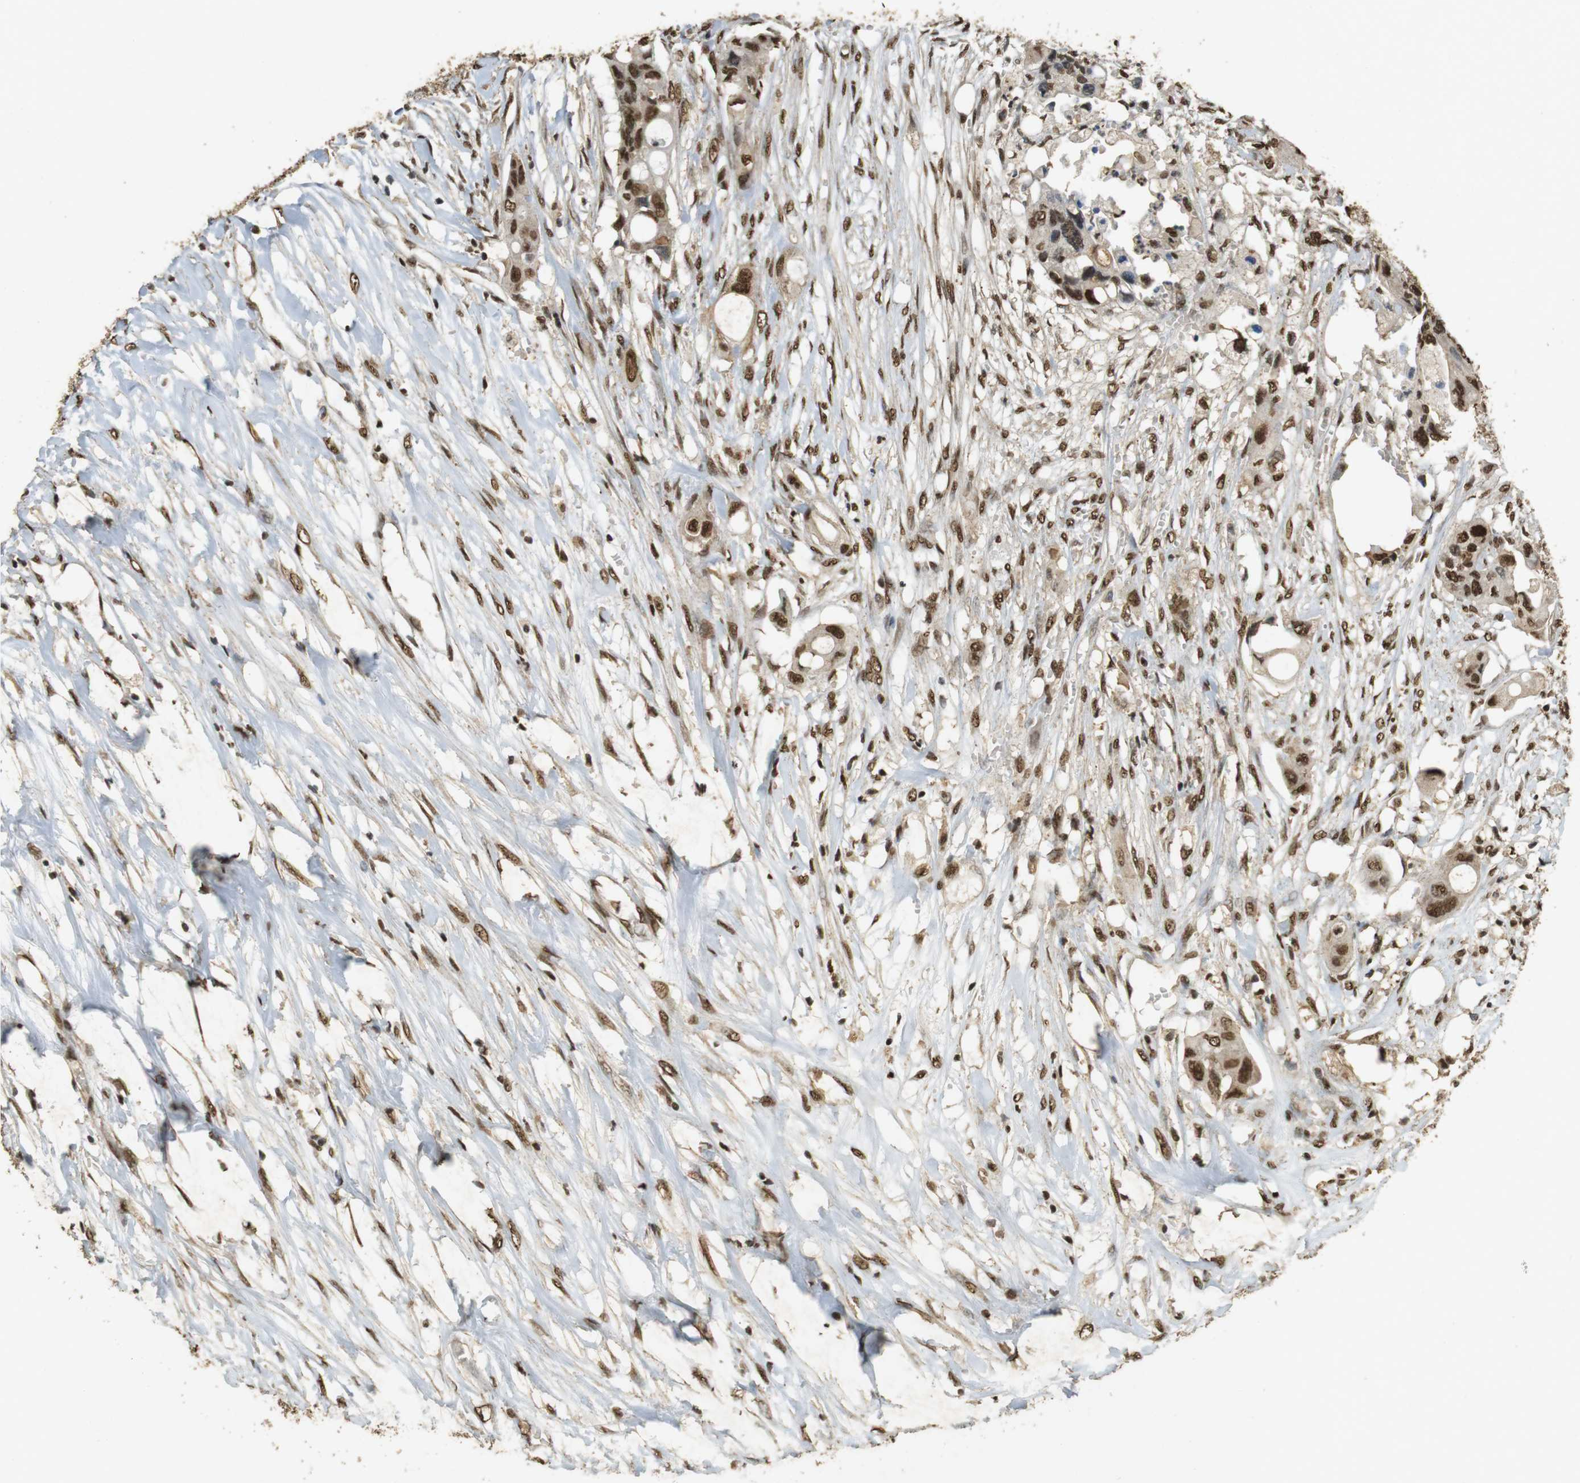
{"staining": {"intensity": "strong", "quantity": ">75%", "location": "cytoplasmic/membranous,nuclear"}, "tissue": "colorectal cancer", "cell_type": "Tumor cells", "image_type": "cancer", "snomed": [{"axis": "morphology", "description": "Adenocarcinoma, NOS"}, {"axis": "topography", "description": "Colon"}], "caption": "The micrograph reveals a brown stain indicating the presence of a protein in the cytoplasmic/membranous and nuclear of tumor cells in adenocarcinoma (colorectal). The protein is stained brown, and the nuclei are stained in blue (DAB (3,3'-diaminobenzidine) IHC with brightfield microscopy, high magnification).", "gene": "GATA4", "patient": {"sex": "female", "age": 57}}